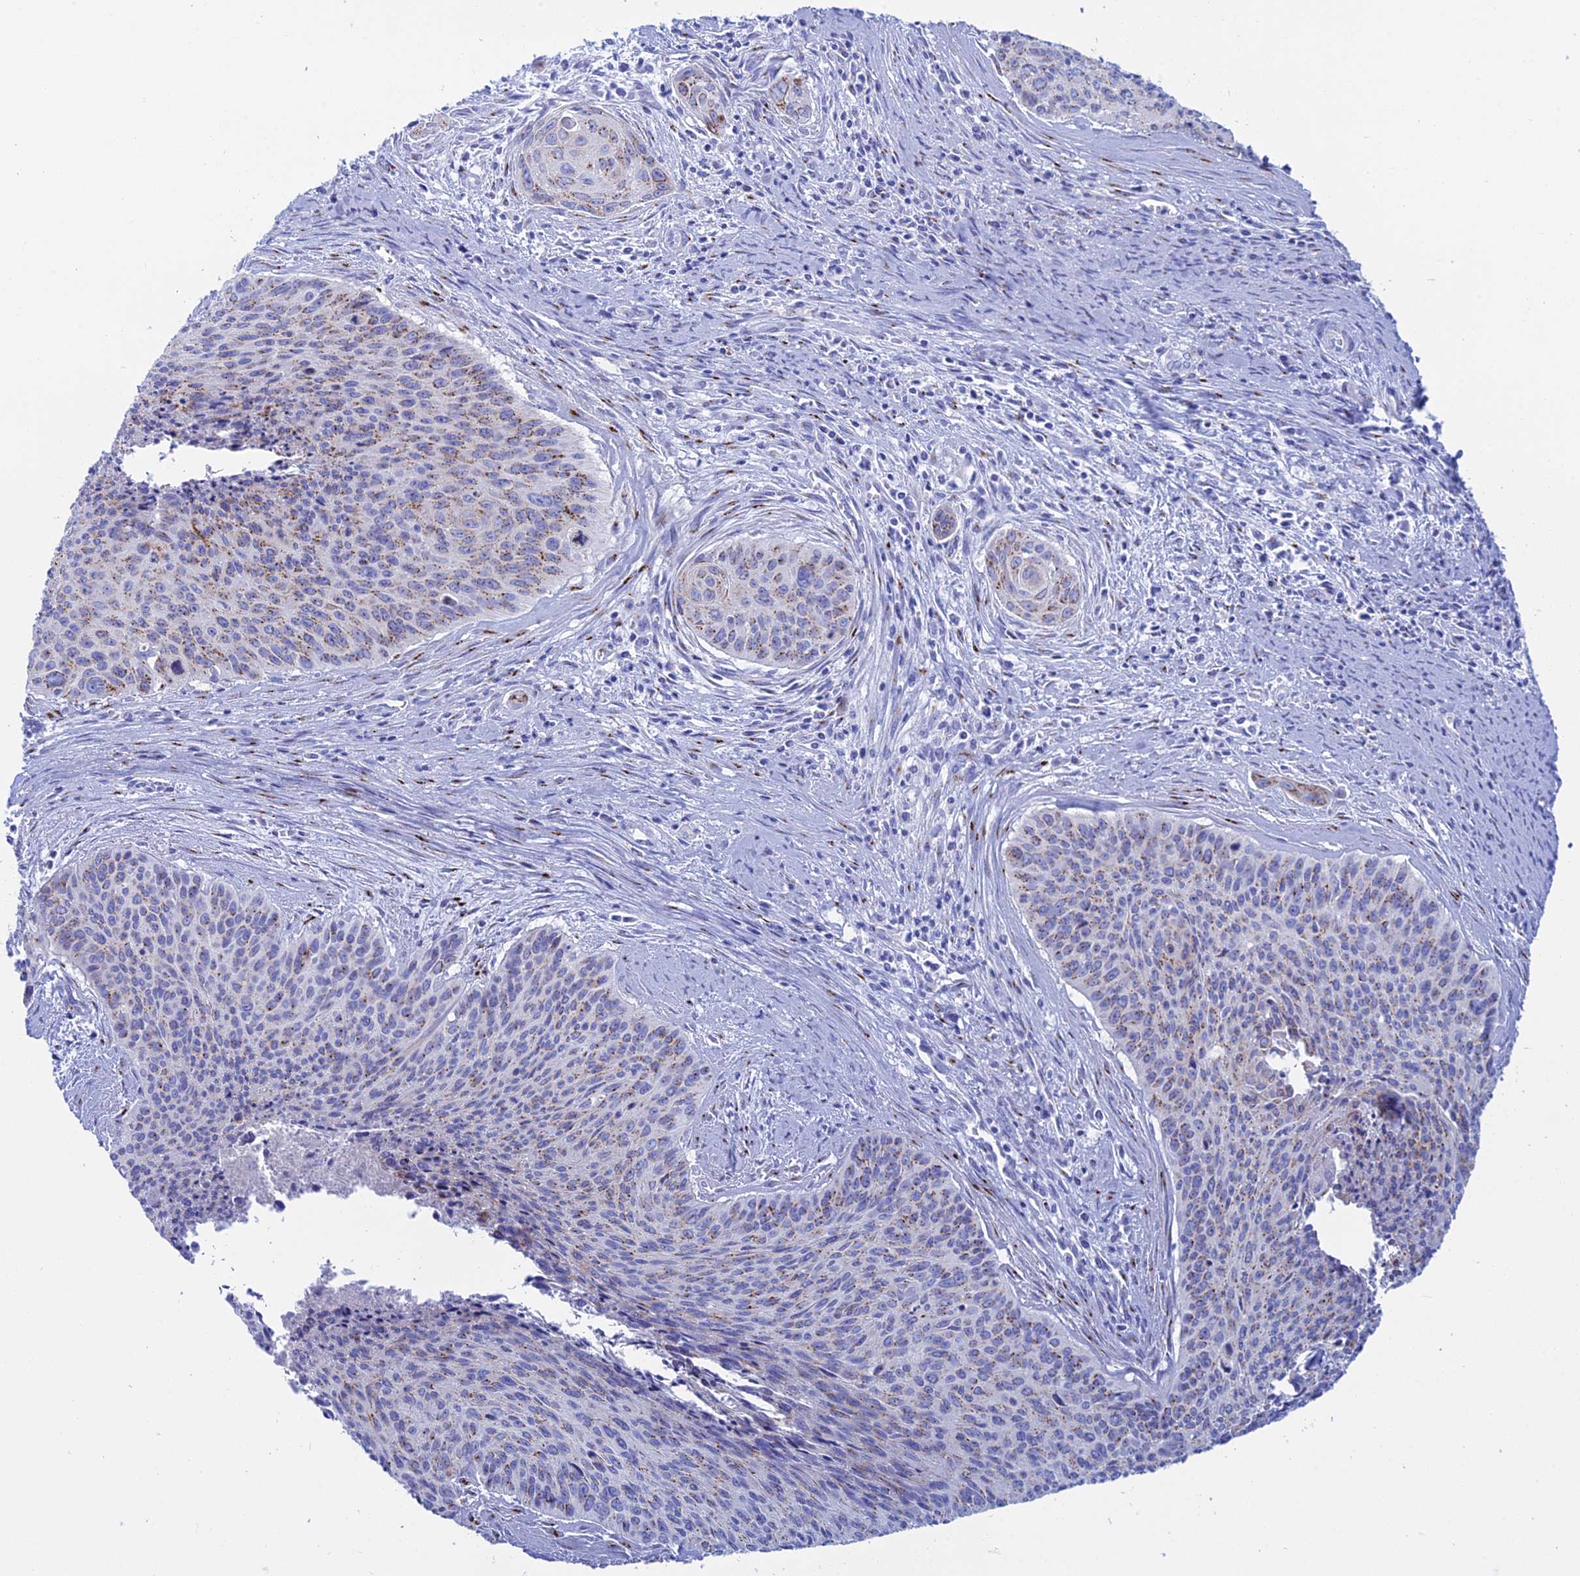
{"staining": {"intensity": "weak", "quantity": "25%-75%", "location": "cytoplasmic/membranous"}, "tissue": "cervical cancer", "cell_type": "Tumor cells", "image_type": "cancer", "snomed": [{"axis": "morphology", "description": "Squamous cell carcinoma, NOS"}, {"axis": "topography", "description": "Cervix"}], "caption": "Cervical squamous cell carcinoma stained with a protein marker reveals weak staining in tumor cells.", "gene": "ERICH4", "patient": {"sex": "female", "age": 55}}